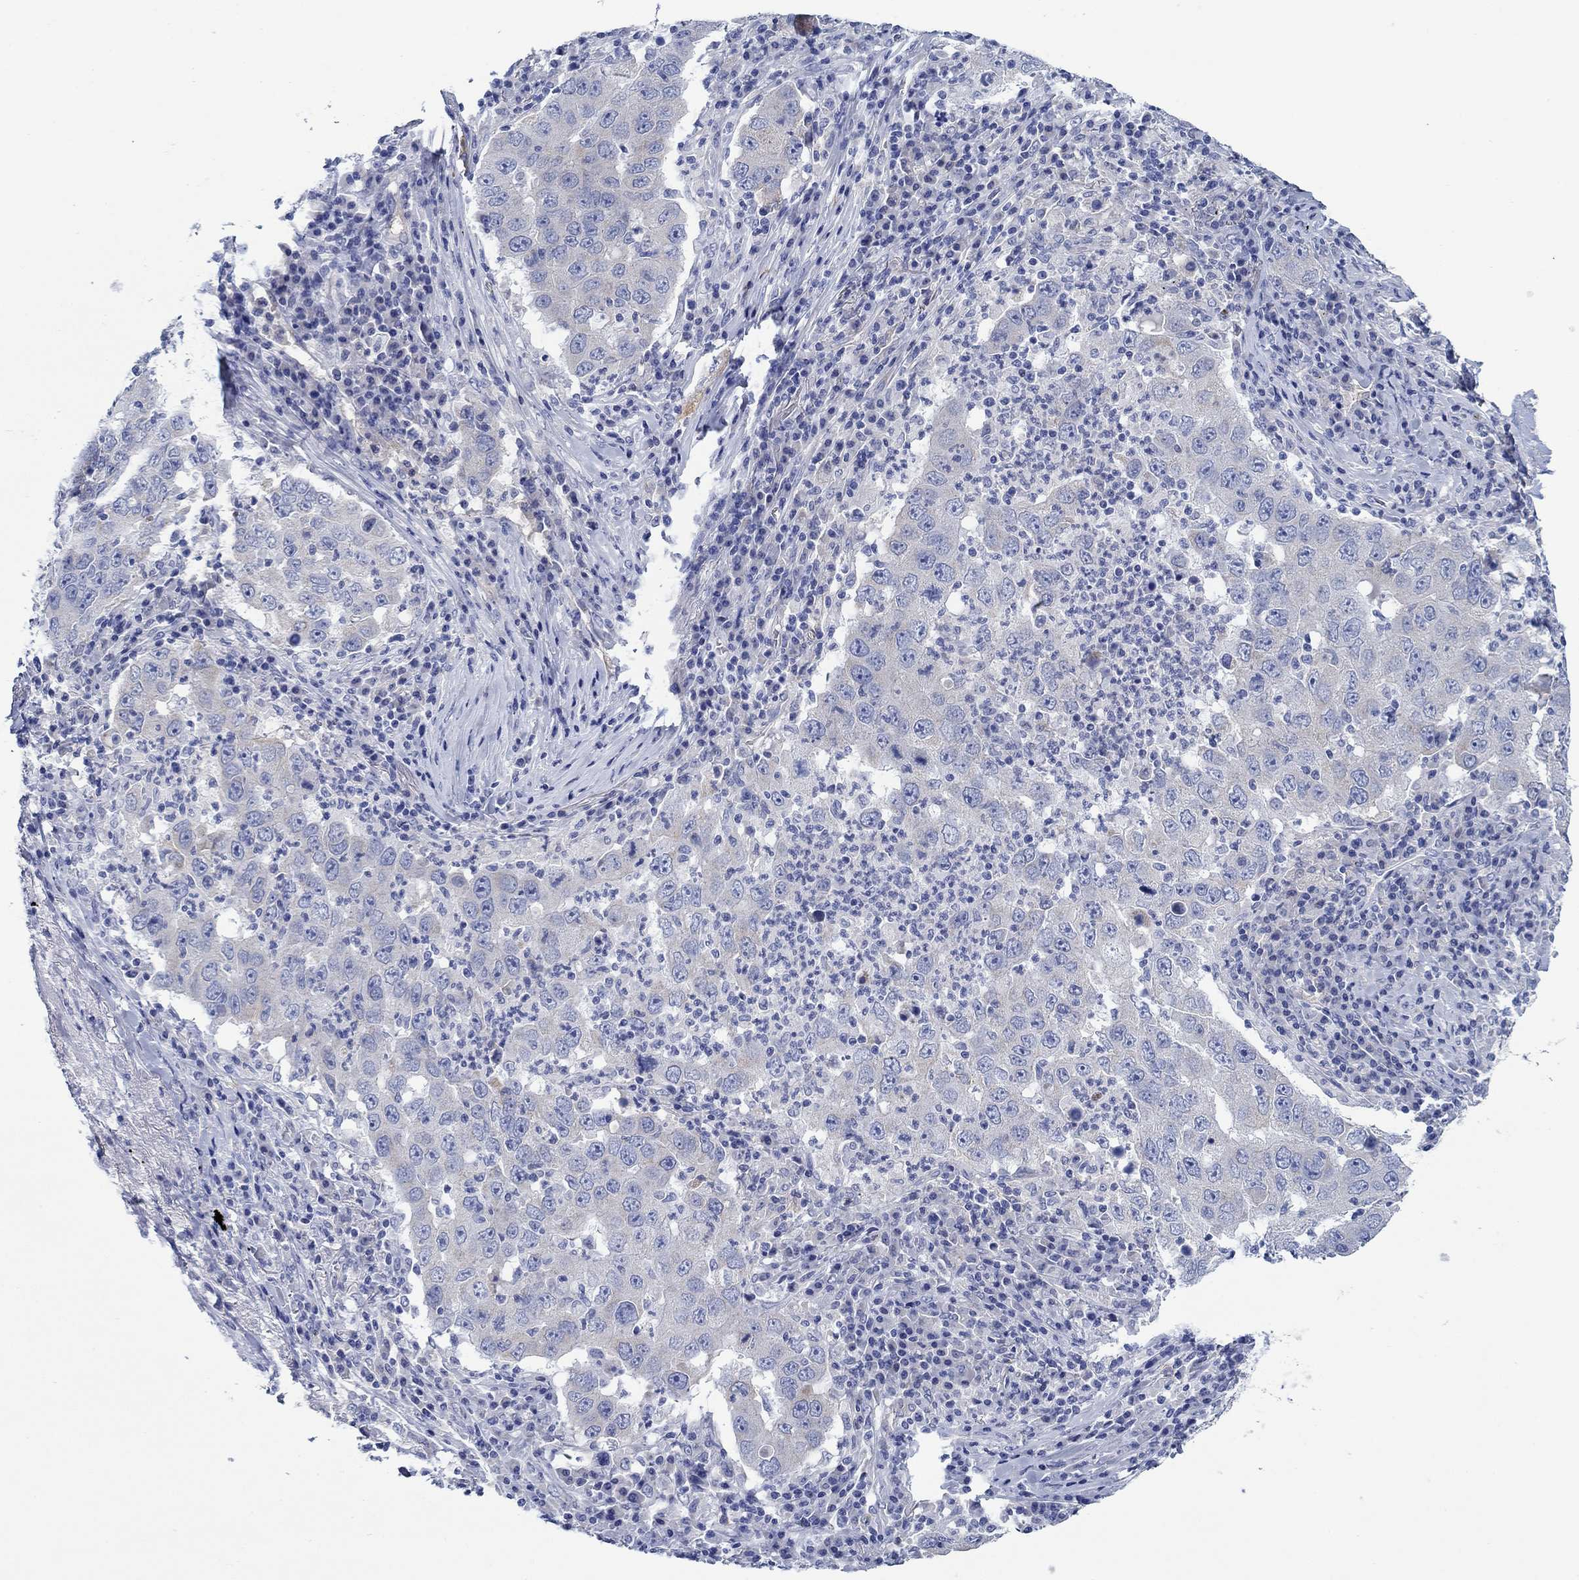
{"staining": {"intensity": "negative", "quantity": "none", "location": "none"}, "tissue": "lung cancer", "cell_type": "Tumor cells", "image_type": "cancer", "snomed": [{"axis": "morphology", "description": "Adenocarcinoma, NOS"}, {"axis": "topography", "description": "Lung"}], "caption": "A micrograph of lung cancer (adenocarcinoma) stained for a protein exhibits no brown staining in tumor cells.", "gene": "TRIM16", "patient": {"sex": "male", "age": 73}}